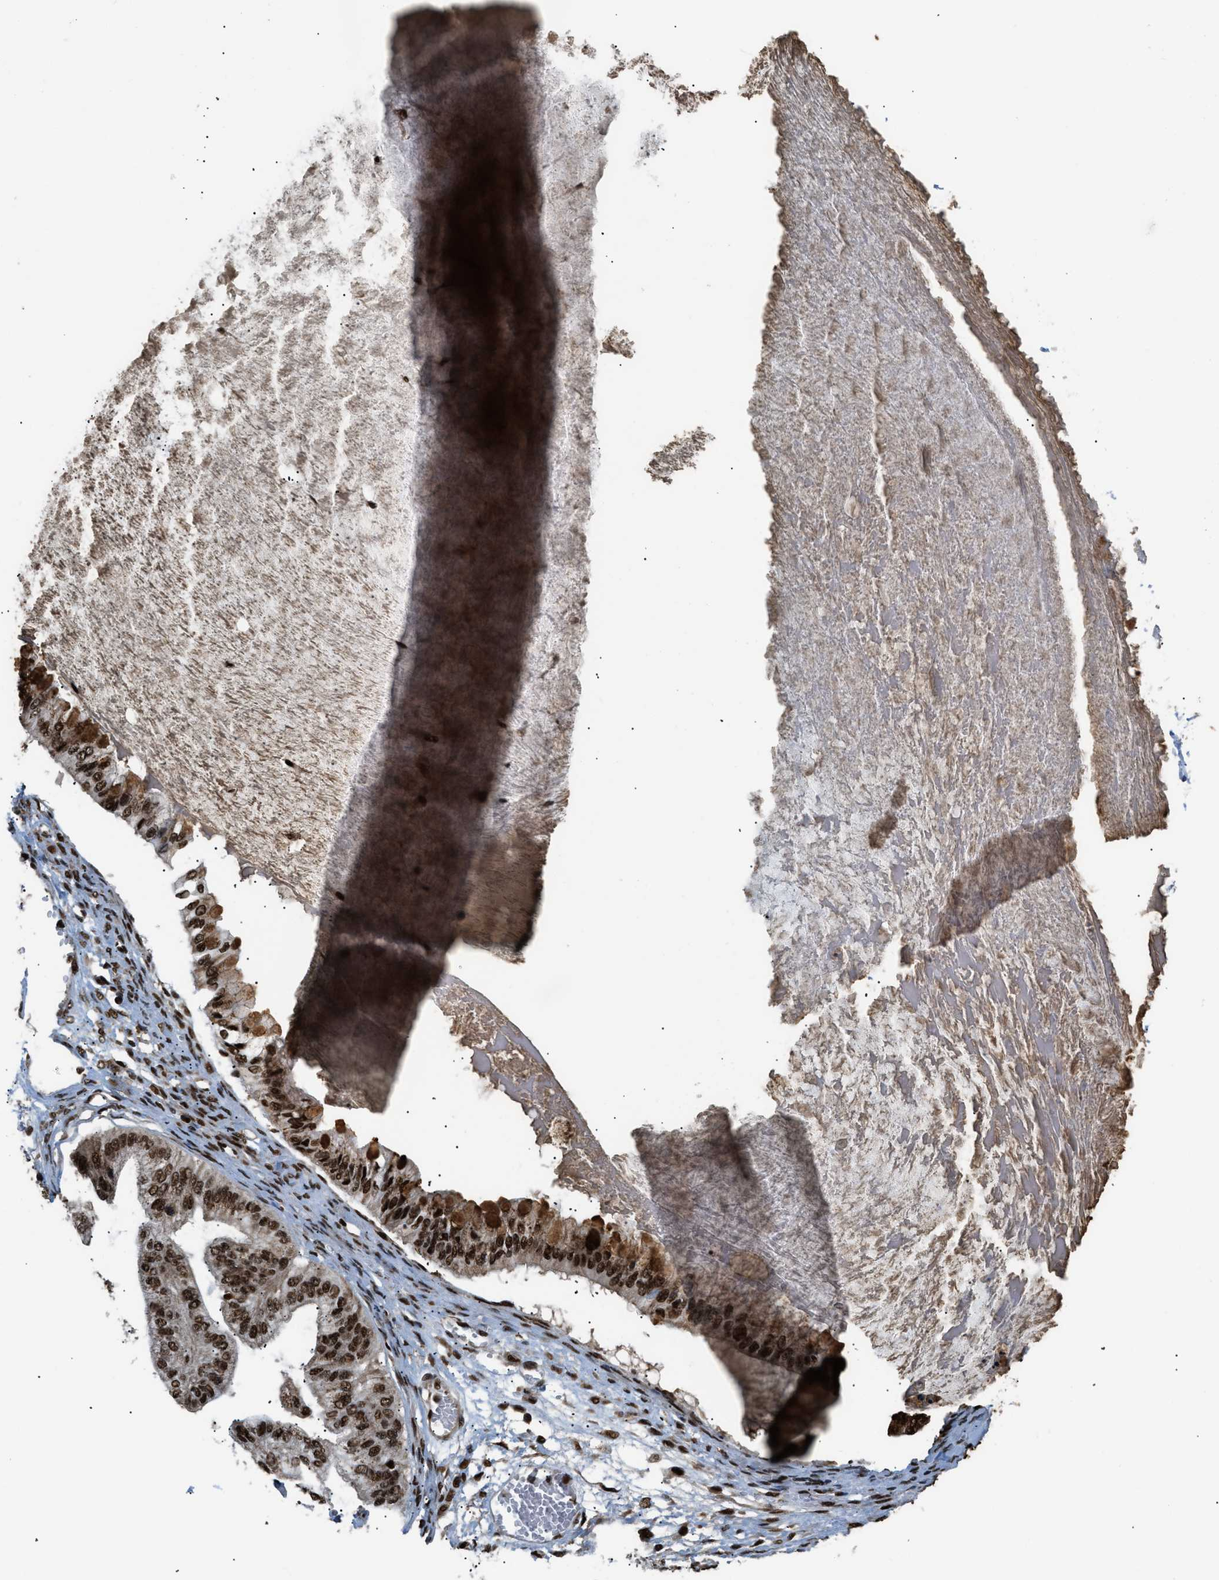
{"staining": {"intensity": "strong", "quantity": ">75%", "location": "nuclear"}, "tissue": "ovarian cancer", "cell_type": "Tumor cells", "image_type": "cancer", "snomed": [{"axis": "morphology", "description": "Cystadenocarcinoma, mucinous, NOS"}, {"axis": "topography", "description": "Ovary"}], "caption": "Protein expression analysis of ovarian cancer (mucinous cystadenocarcinoma) shows strong nuclear positivity in about >75% of tumor cells.", "gene": "RBM5", "patient": {"sex": "female", "age": 57}}